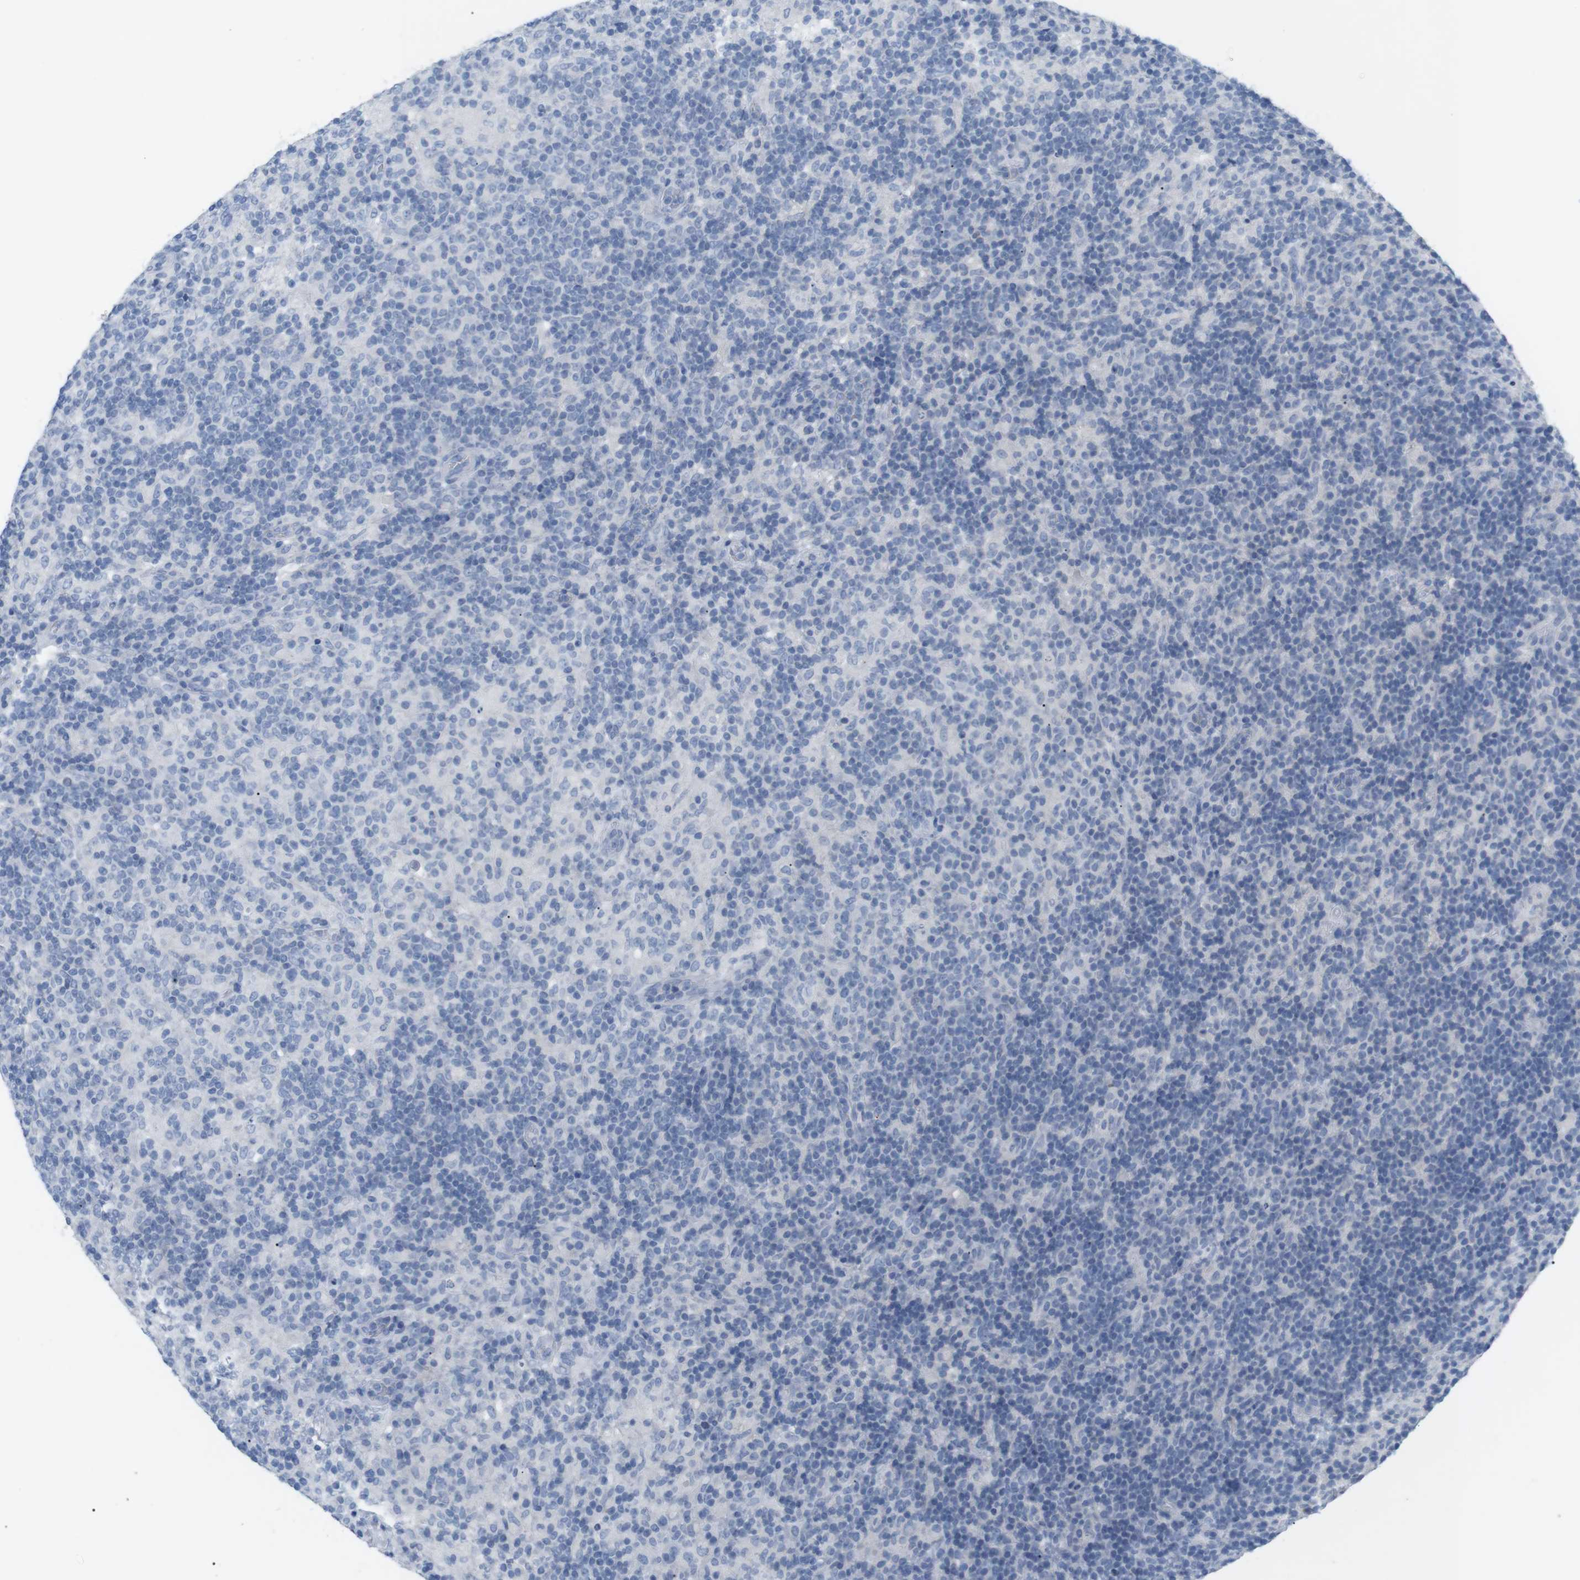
{"staining": {"intensity": "negative", "quantity": "none", "location": "none"}, "tissue": "lymphoma", "cell_type": "Tumor cells", "image_type": "cancer", "snomed": [{"axis": "morphology", "description": "Hodgkin's disease, NOS"}, {"axis": "topography", "description": "Lymph node"}], "caption": "IHC image of neoplastic tissue: Hodgkin's disease stained with DAB shows no significant protein expression in tumor cells.", "gene": "HBG2", "patient": {"sex": "male", "age": 70}}